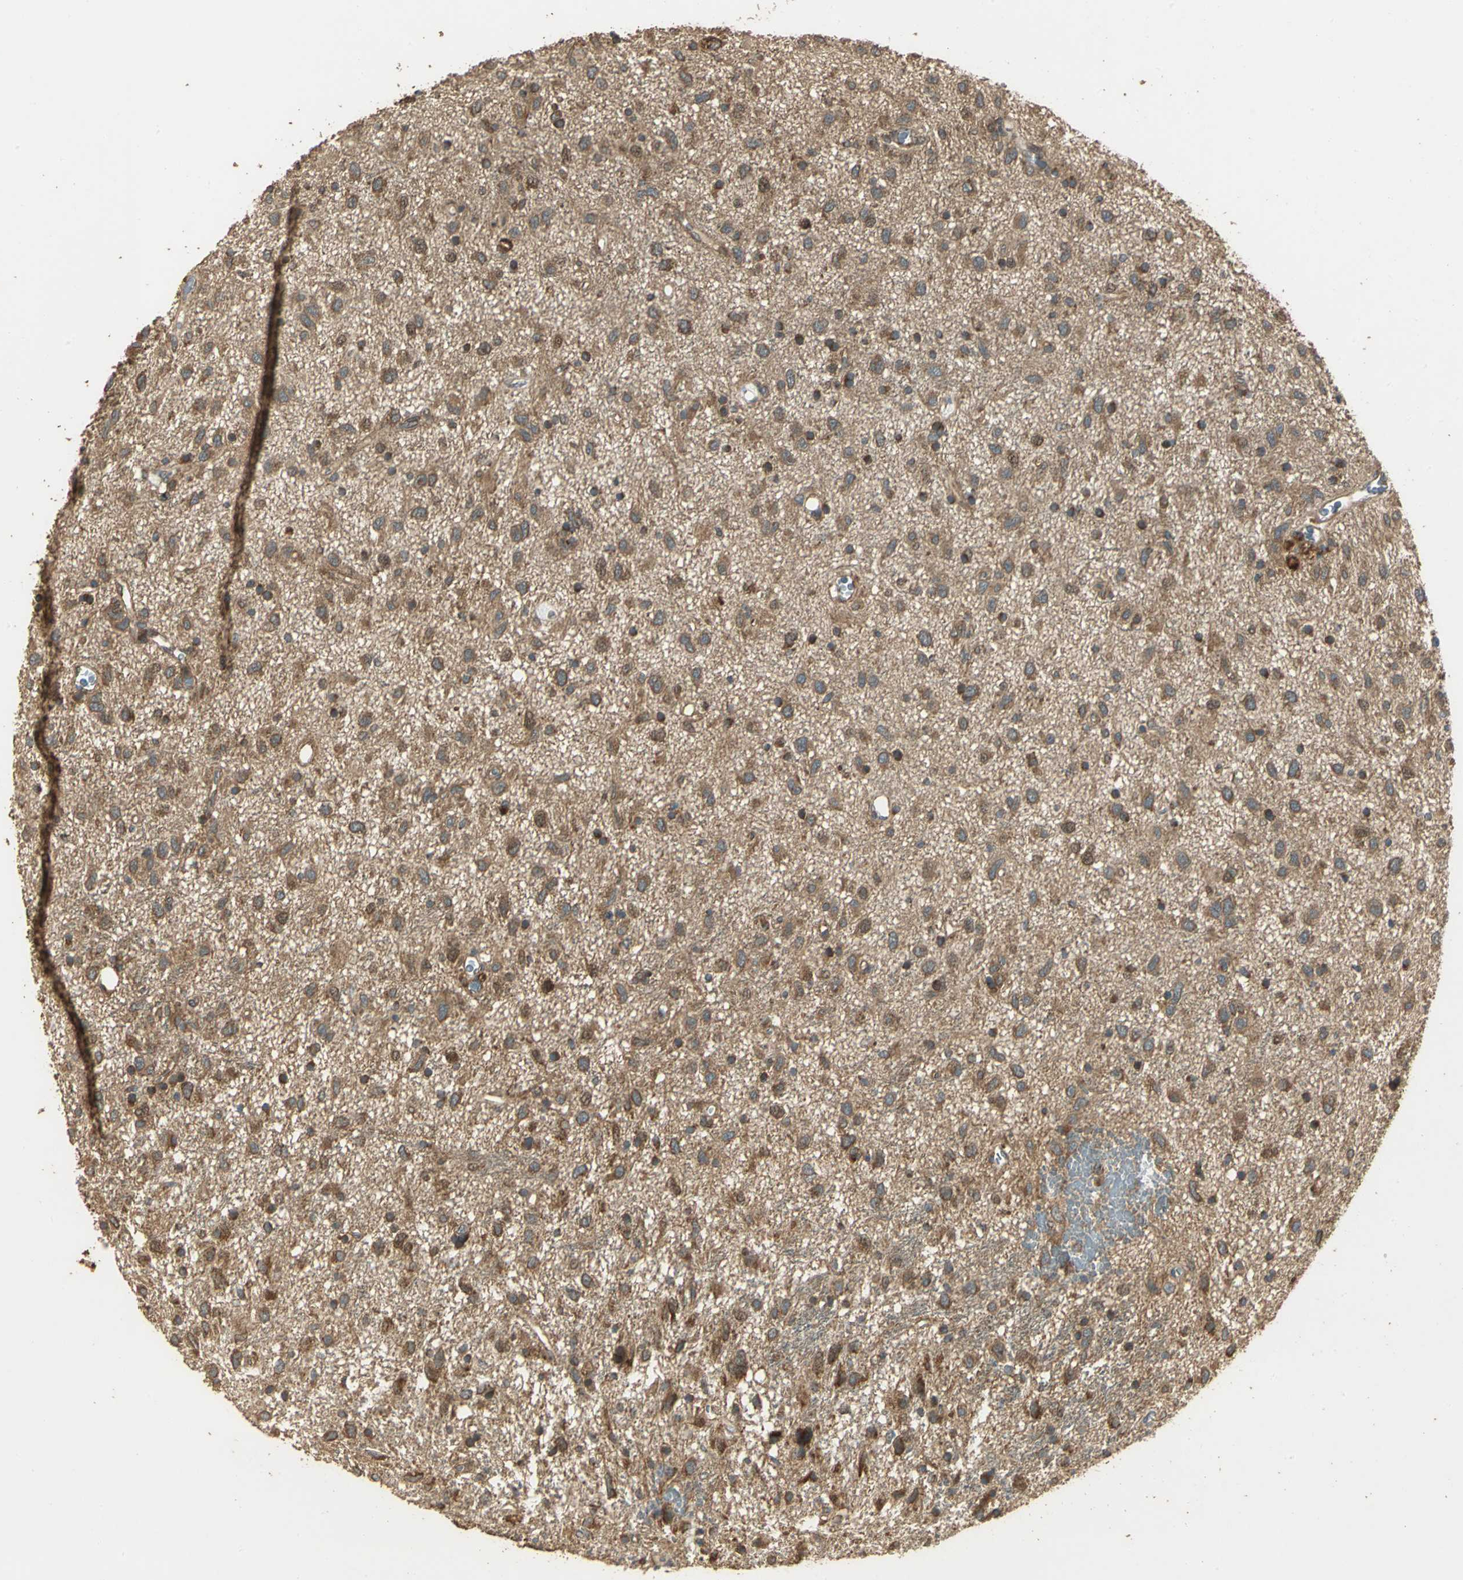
{"staining": {"intensity": "moderate", "quantity": ">75%", "location": "cytoplasmic/membranous"}, "tissue": "glioma", "cell_type": "Tumor cells", "image_type": "cancer", "snomed": [{"axis": "morphology", "description": "Glioma, malignant, Low grade"}, {"axis": "topography", "description": "Brain"}], "caption": "Low-grade glioma (malignant) stained for a protein shows moderate cytoplasmic/membranous positivity in tumor cells.", "gene": "KANK1", "patient": {"sex": "male", "age": 77}}